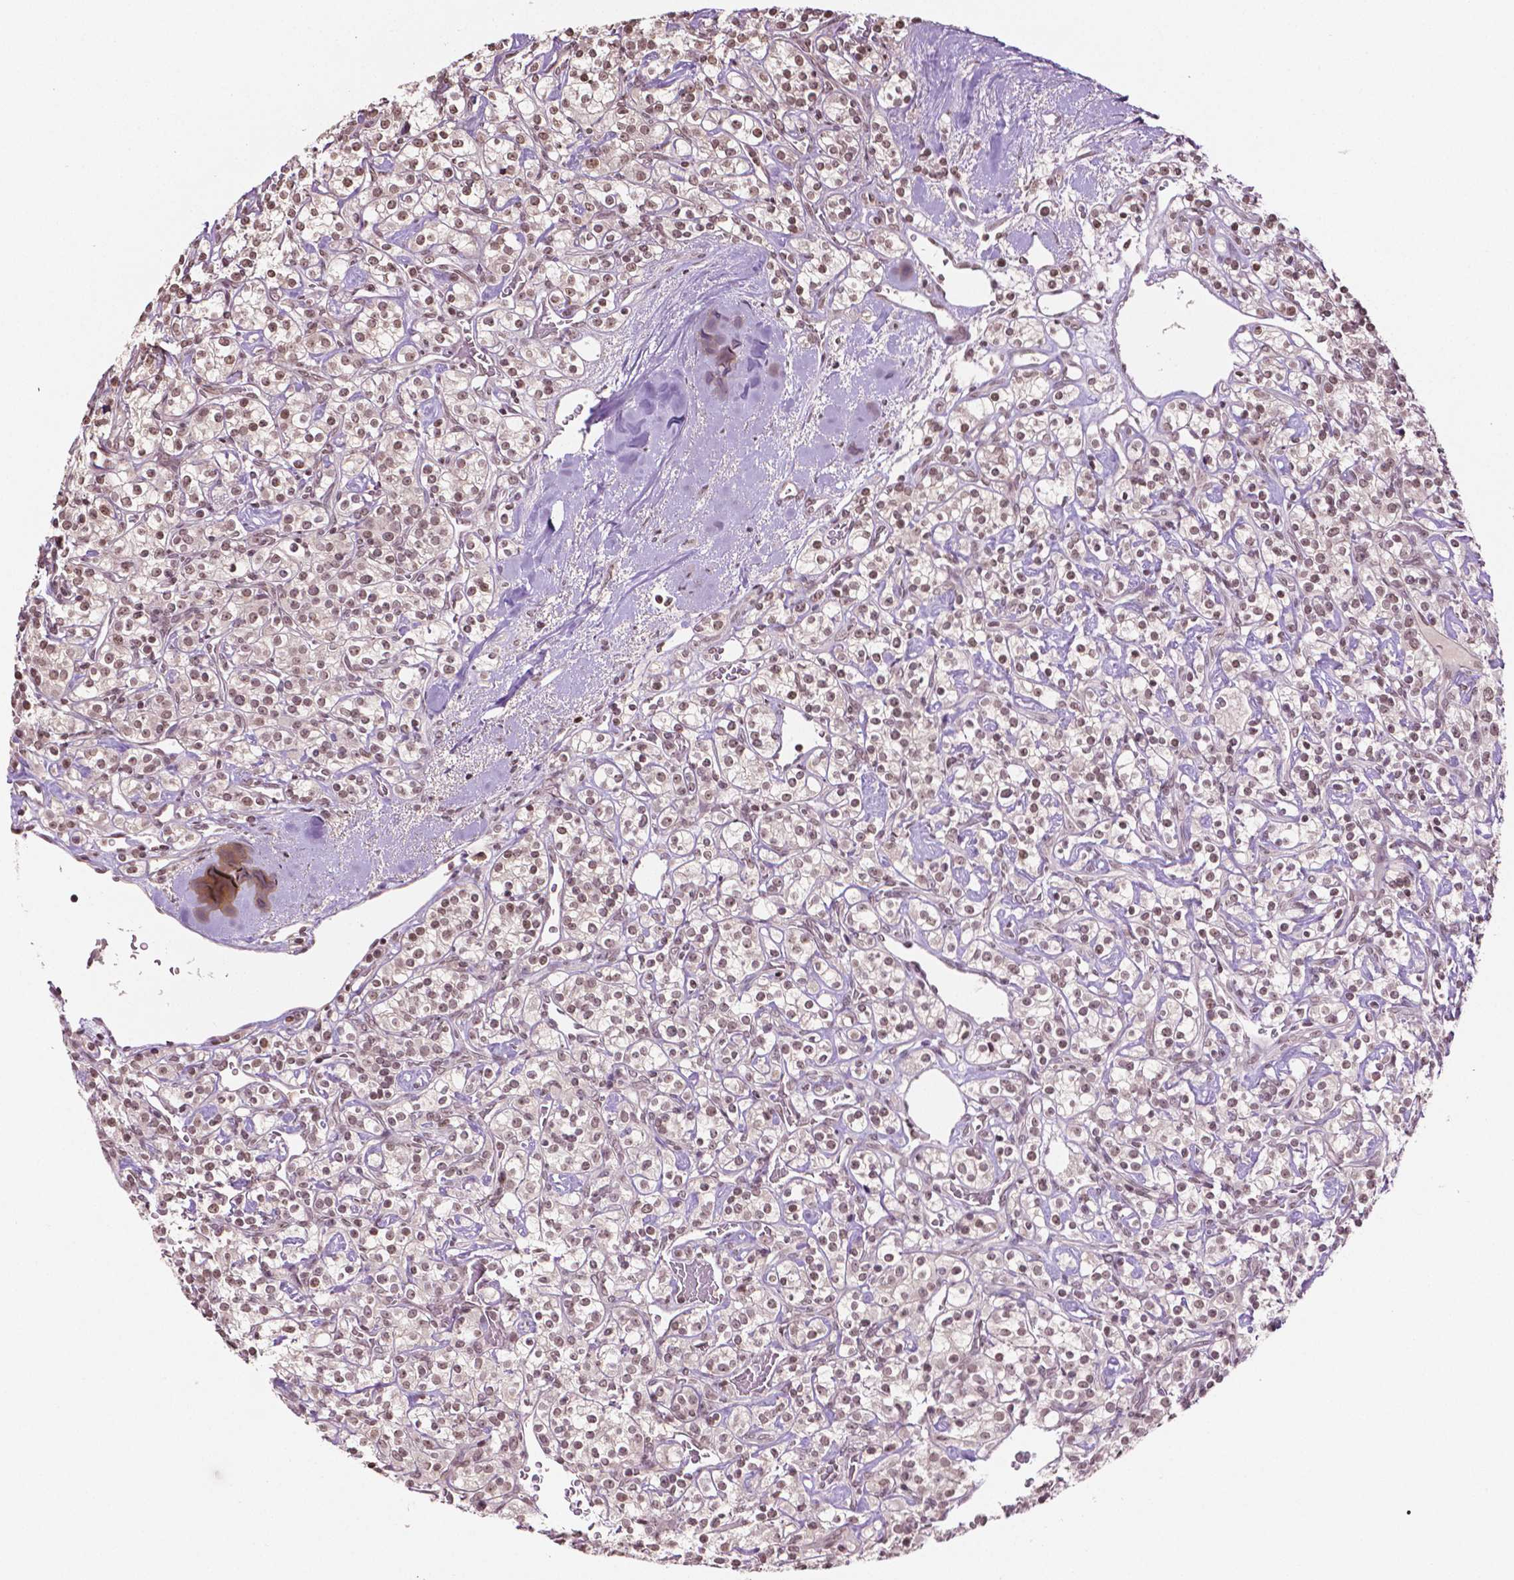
{"staining": {"intensity": "moderate", "quantity": "25%-75%", "location": "nuclear"}, "tissue": "renal cancer", "cell_type": "Tumor cells", "image_type": "cancer", "snomed": [{"axis": "morphology", "description": "Adenocarcinoma, NOS"}, {"axis": "topography", "description": "Kidney"}], "caption": "Tumor cells exhibit medium levels of moderate nuclear positivity in approximately 25%-75% of cells in renal adenocarcinoma.", "gene": "DEK", "patient": {"sex": "male", "age": 77}}